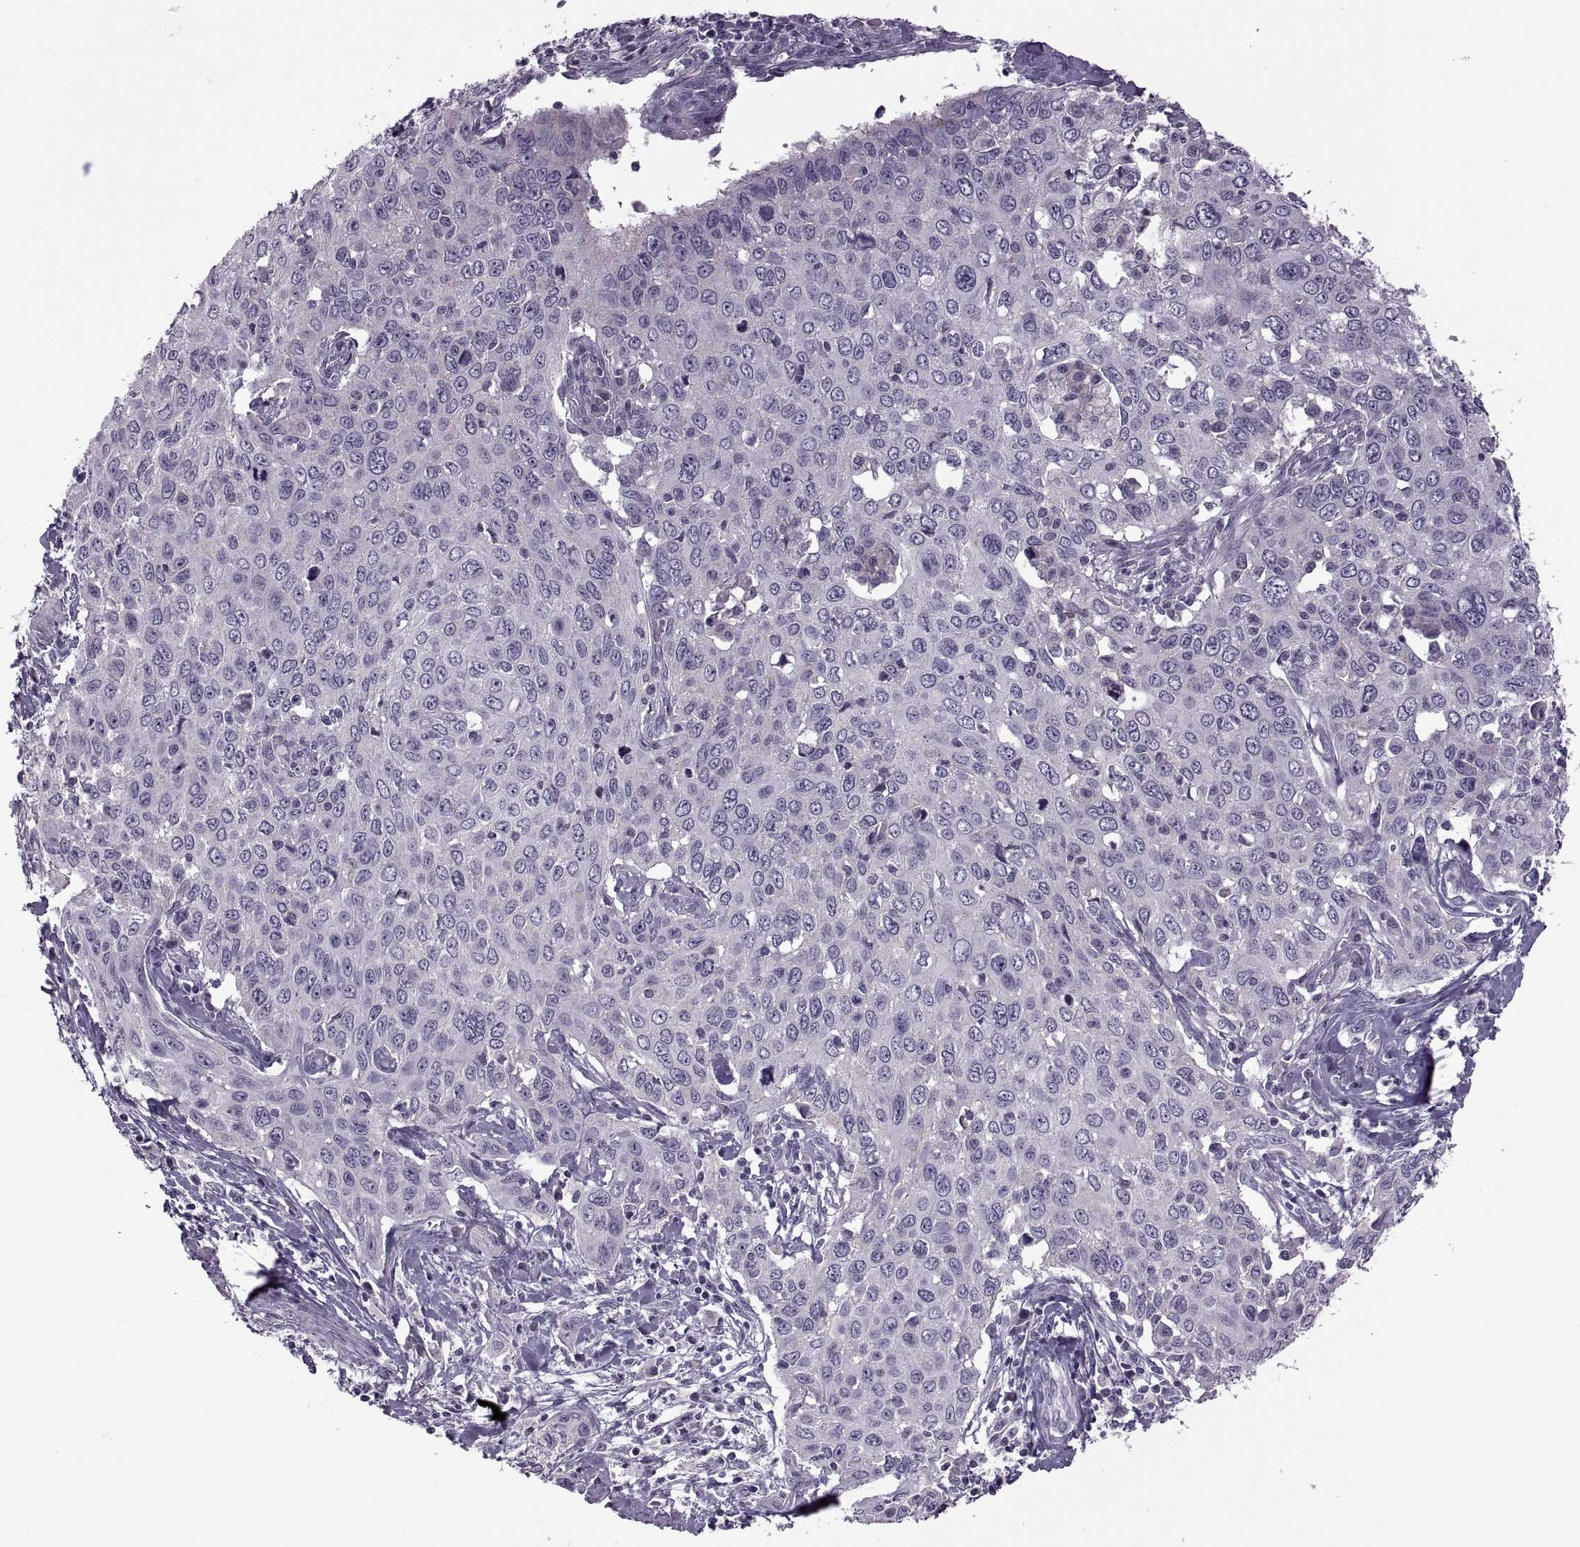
{"staining": {"intensity": "negative", "quantity": "none", "location": "none"}, "tissue": "cervical cancer", "cell_type": "Tumor cells", "image_type": "cancer", "snomed": [{"axis": "morphology", "description": "Squamous cell carcinoma, NOS"}, {"axis": "topography", "description": "Cervix"}], "caption": "Histopathology image shows no significant protein expression in tumor cells of cervical cancer (squamous cell carcinoma).", "gene": "RSPH6A", "patient": {"sex": "female", "age": 38}}